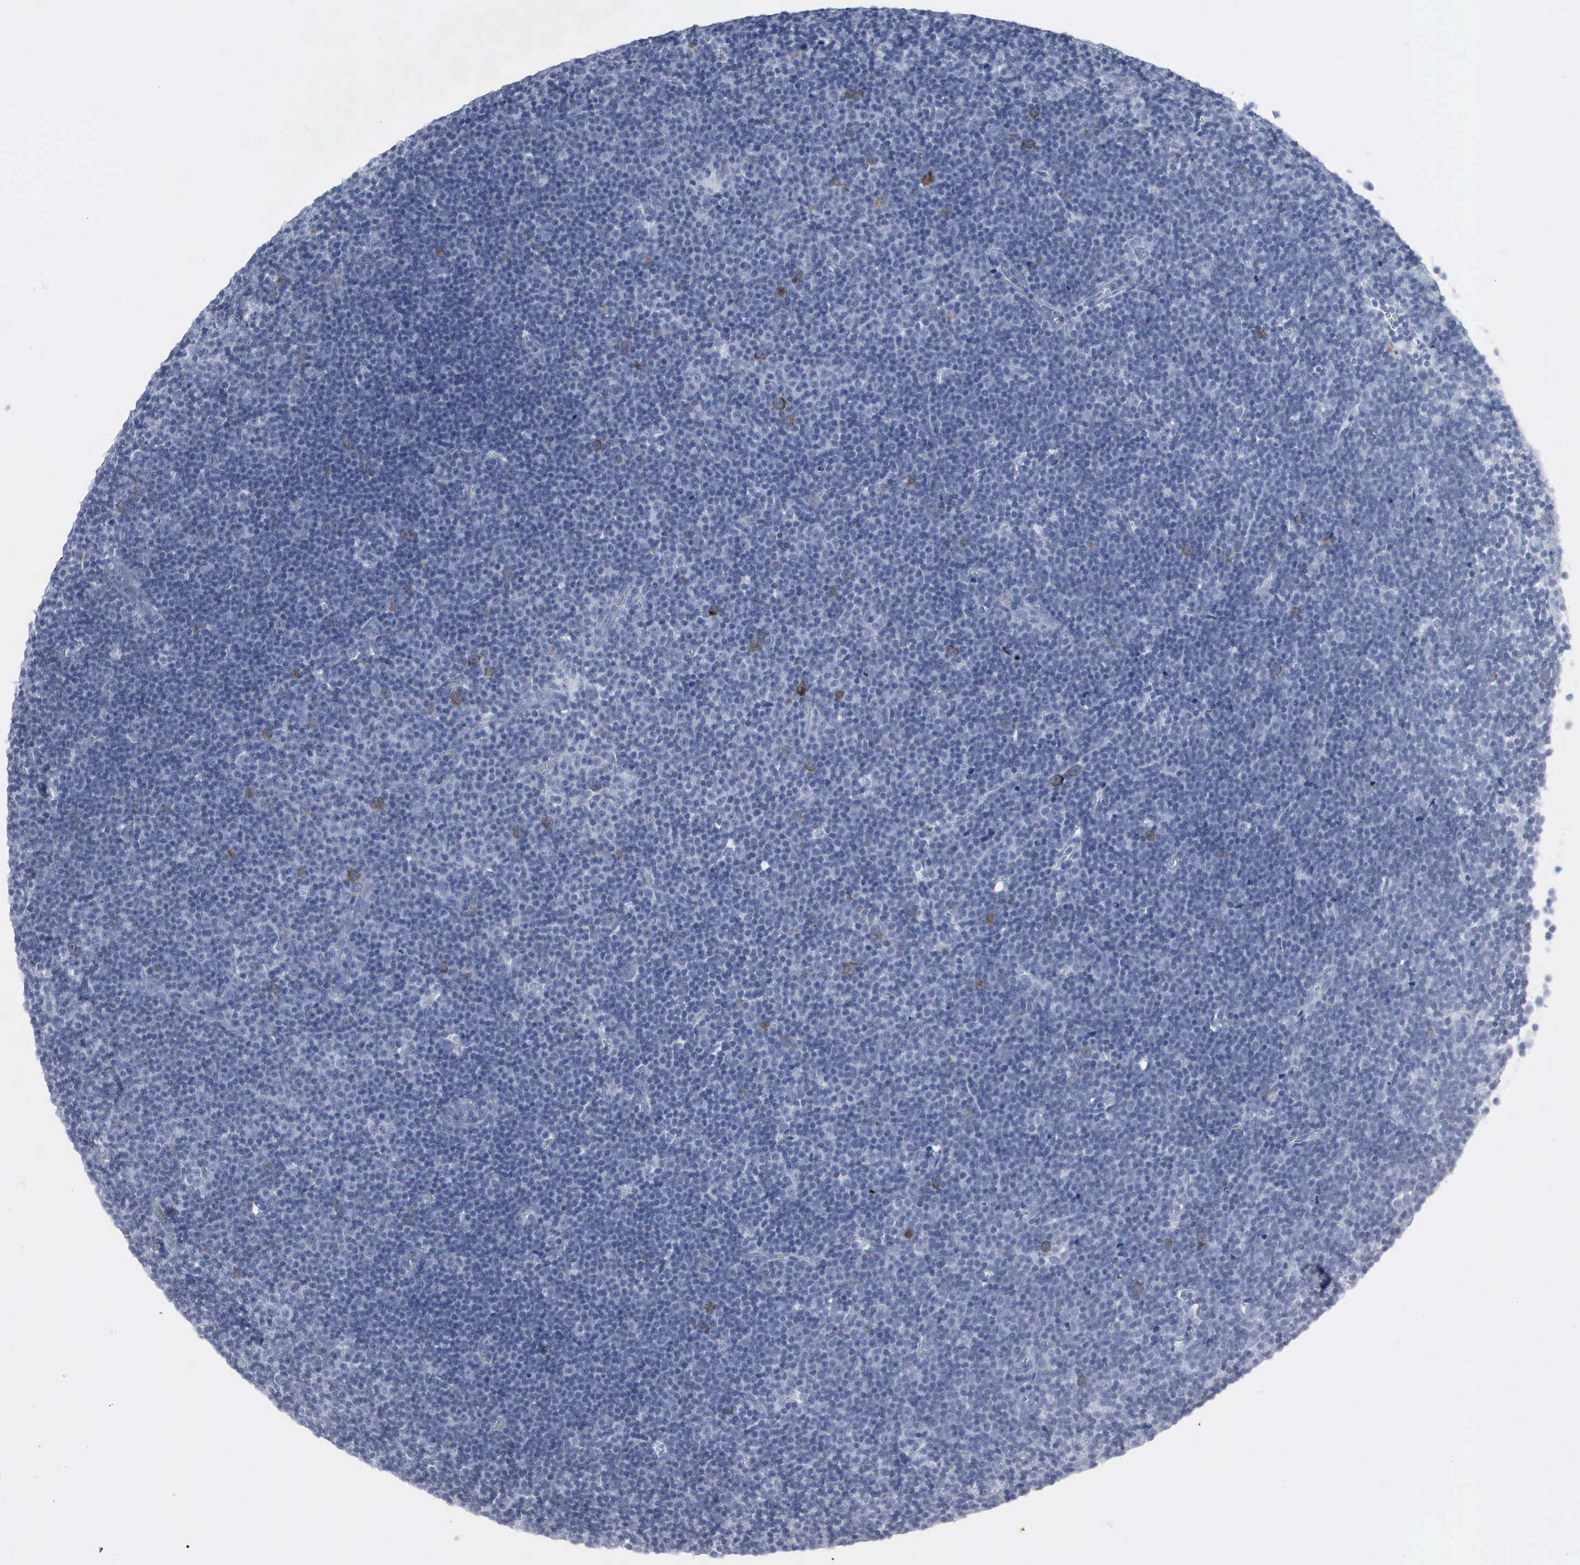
{"staining": {"intensity": "weak", "quantity": "<25%", "location": "cytoplasmic/membranous,nuclear"}, "tissue": "lymphoma", "cell_type": "Tumor cells", "image_type": "cancer", "snomed": [{"axis": "morphology", "description": "Malignant lymphoma, non-Hodgkin's type, Low grade"}, {"axis": "topography", "description": "Lymph node"}], "caption": "Immunohistochemistry of low-grade malignant lymphoma, non-Hodgkin's type displays no expression in tumor cells.", "gene": "CCNB1", "patient": {"sex": "male", "age": 57}}